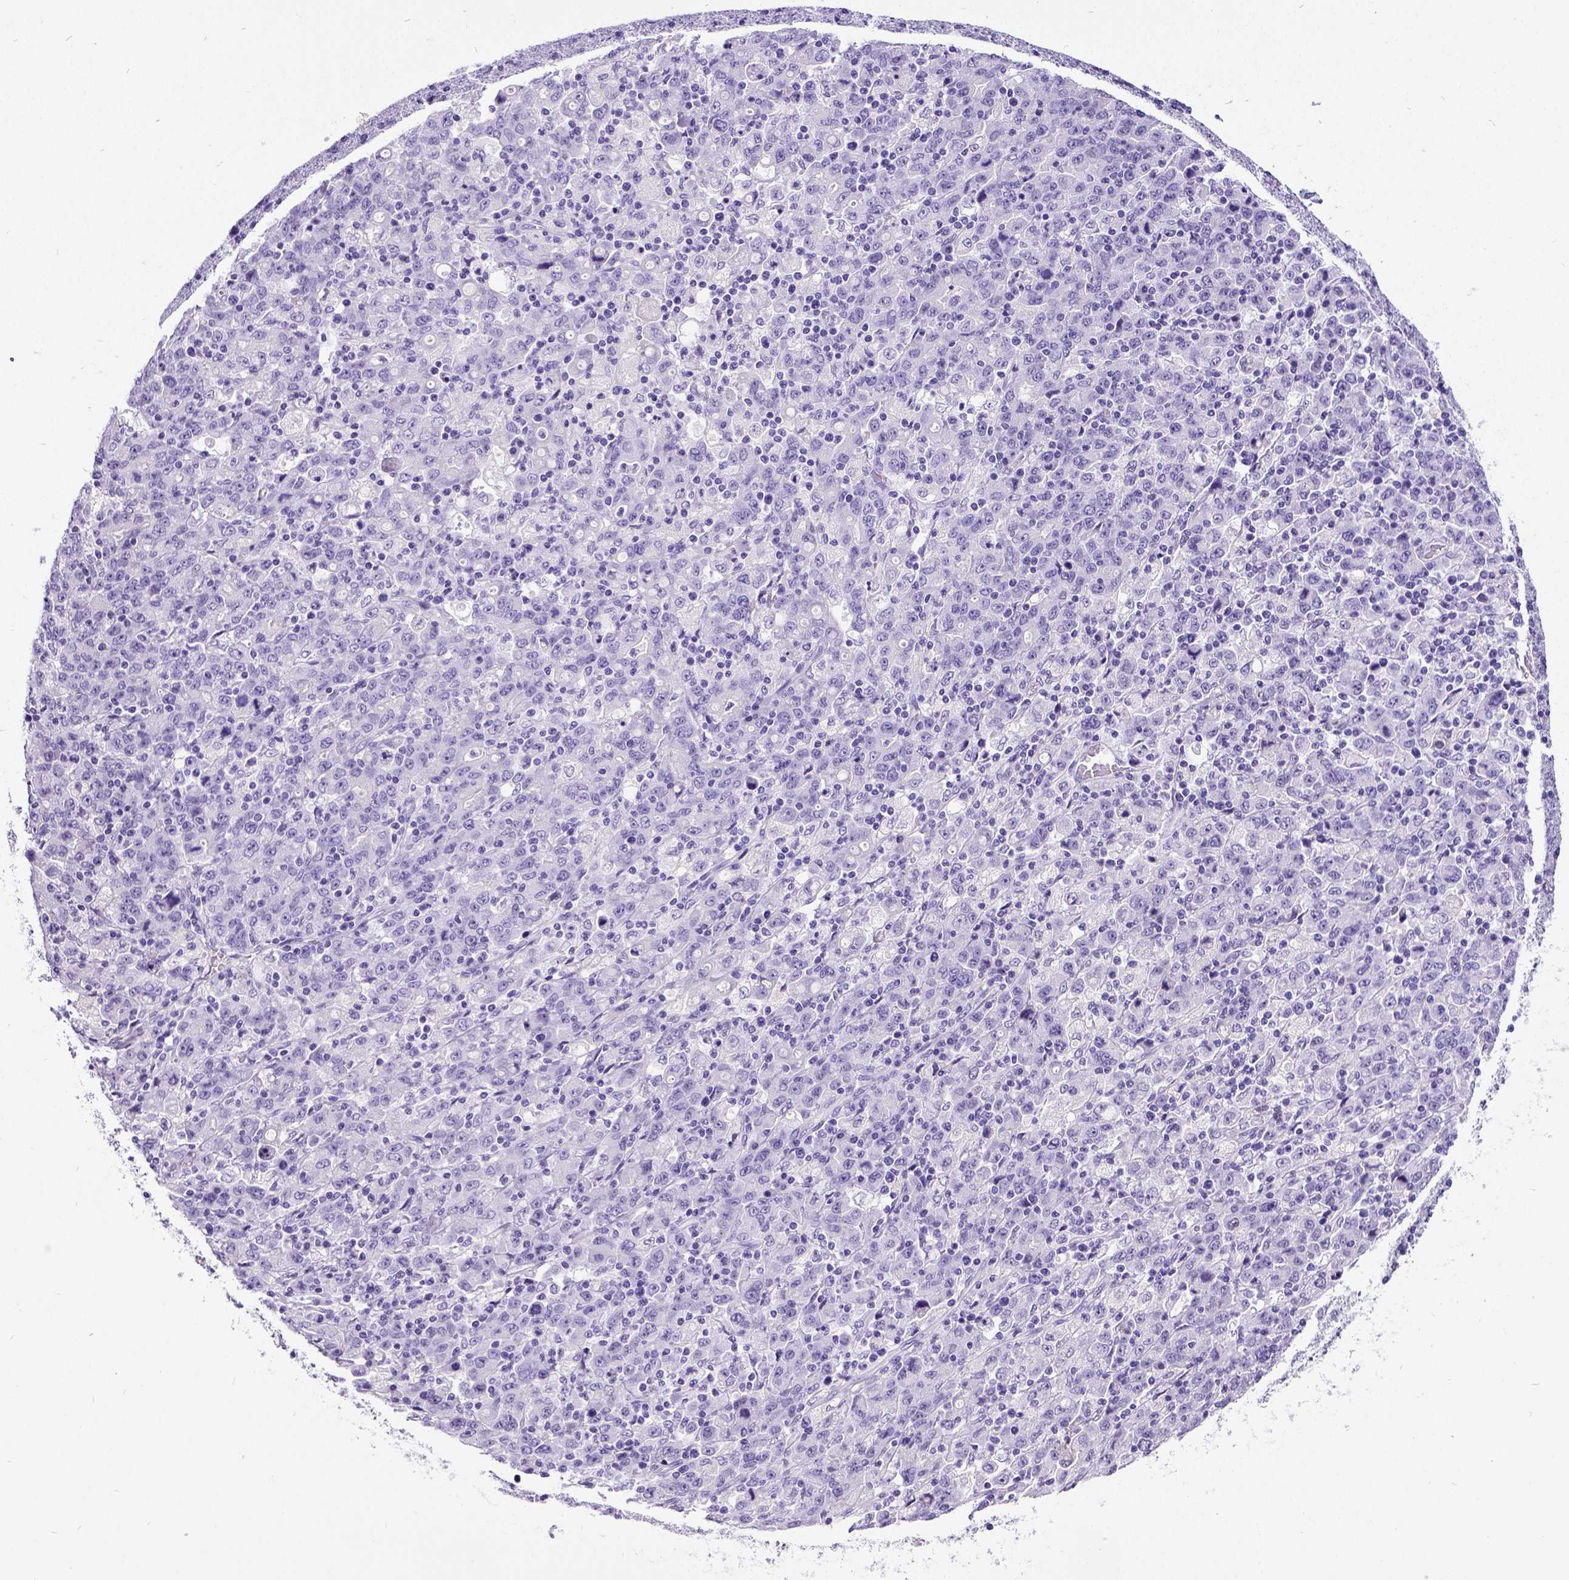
{"staining": {"intensity": "negative", "quantity": "none", "location": "none"}, "tissue": "stomach cancer", "cell_type": "Tumor cells", "image_type": "cancer", "snomed": [{"axis": "morphology", "description": "Adenocarcinoma, NOS"}, {"axis": "topography", "description": "Stomach, upper"}], "caption": "Human stomach cancer (adenocarcinoma) stained for a protein using IHC reveals no staining in tumor cells.", "gene": "SATB2", "patient": {"sex": "male", "age": 69}}